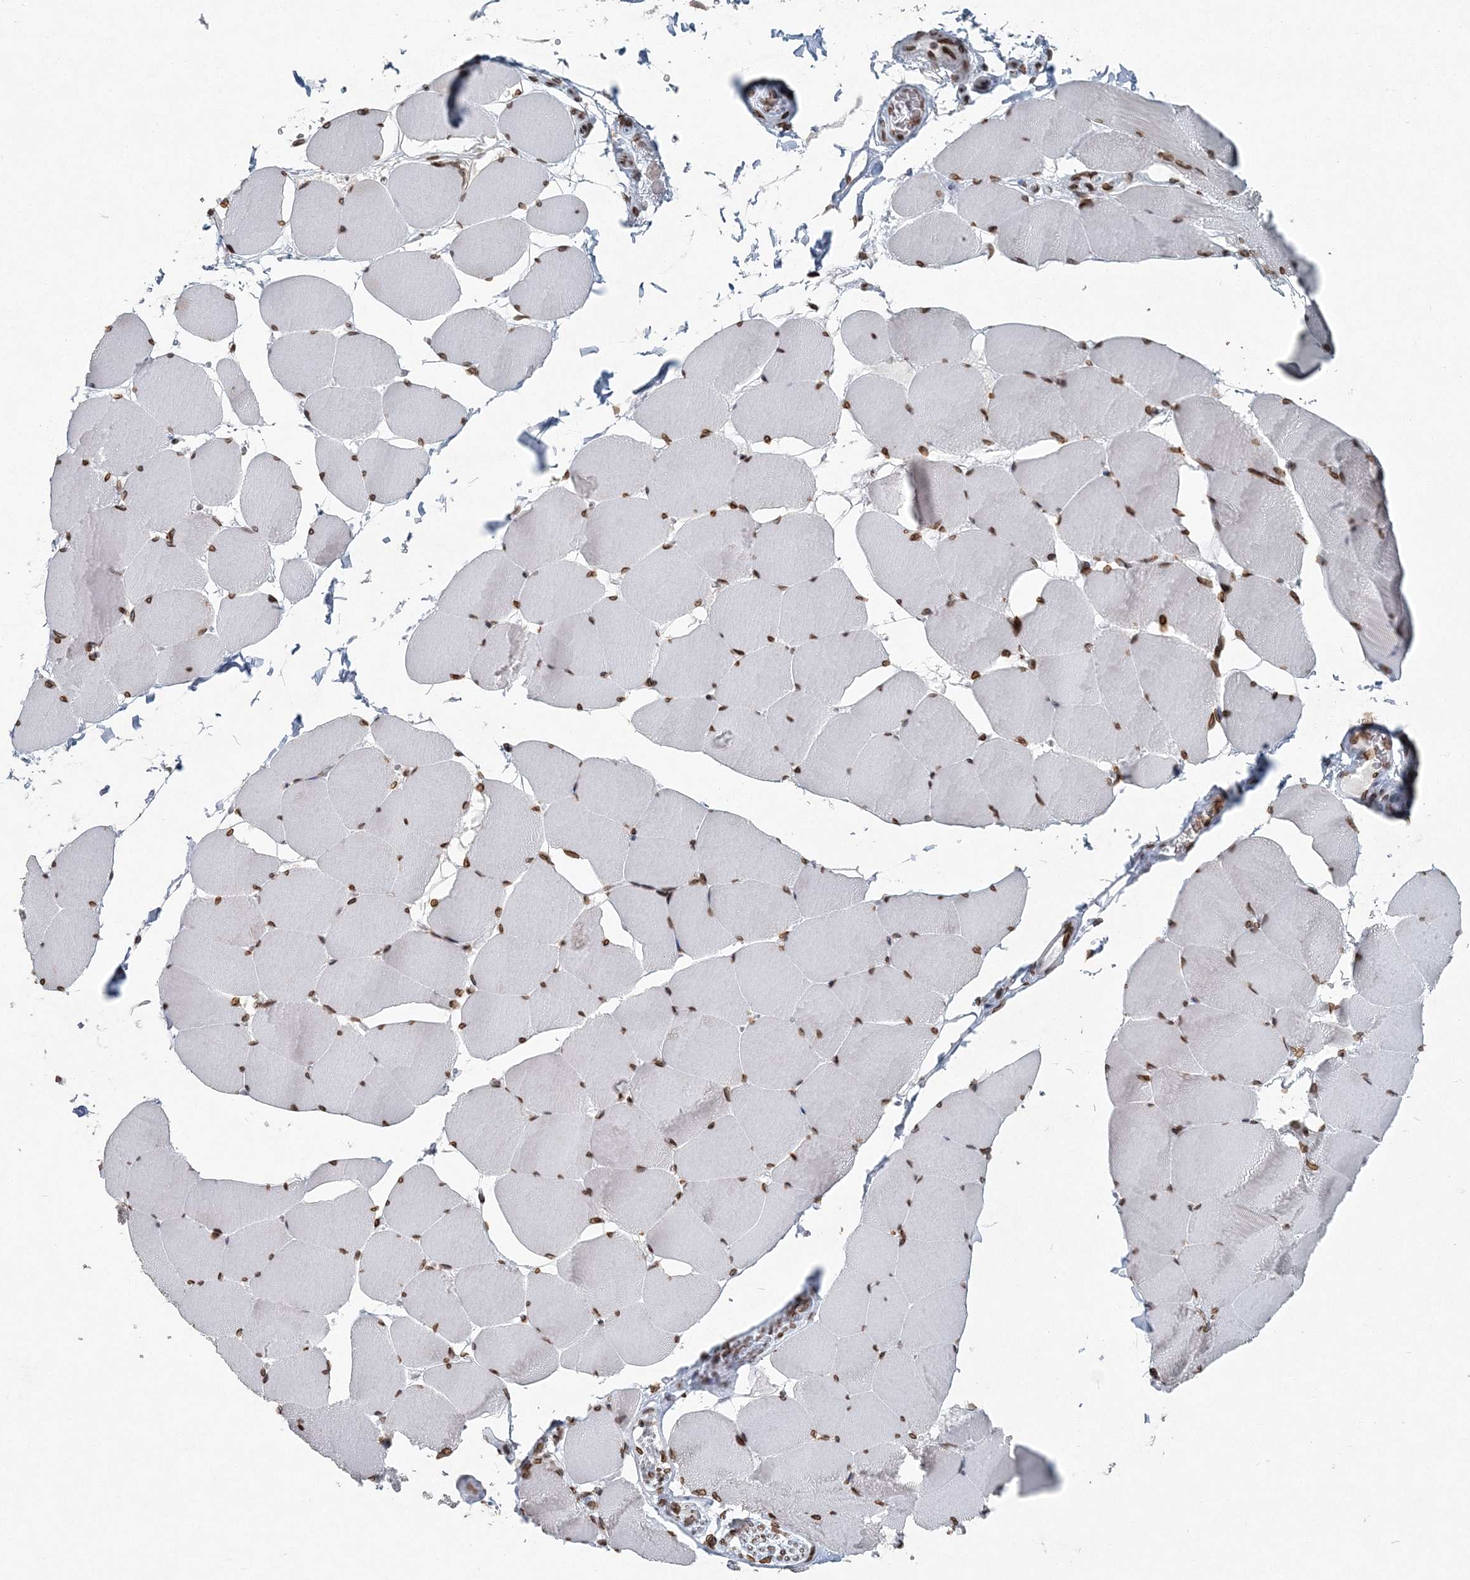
{"staining": {"intensity": "moderate", "quantity": ">75%", "location": "nuclear"}, "tissue": "skeletal muscle", "cell_type": "Myocytes", "image_type": "normal", "snomed": [{"axis": "morphology", "description": "Normal tissue, NOS"}, {"axis": "topography", "description": "Skeletal muscle"}], "caption": "An immunohistochemistry (IHC) micrograph of unremarkable tissue is shown. Protein staining in brown shows moderate nuclear positivity in skeletal muscle within myocytes.", "gene": "GJD4", "patient": {"sex": "male", "age": 62}}